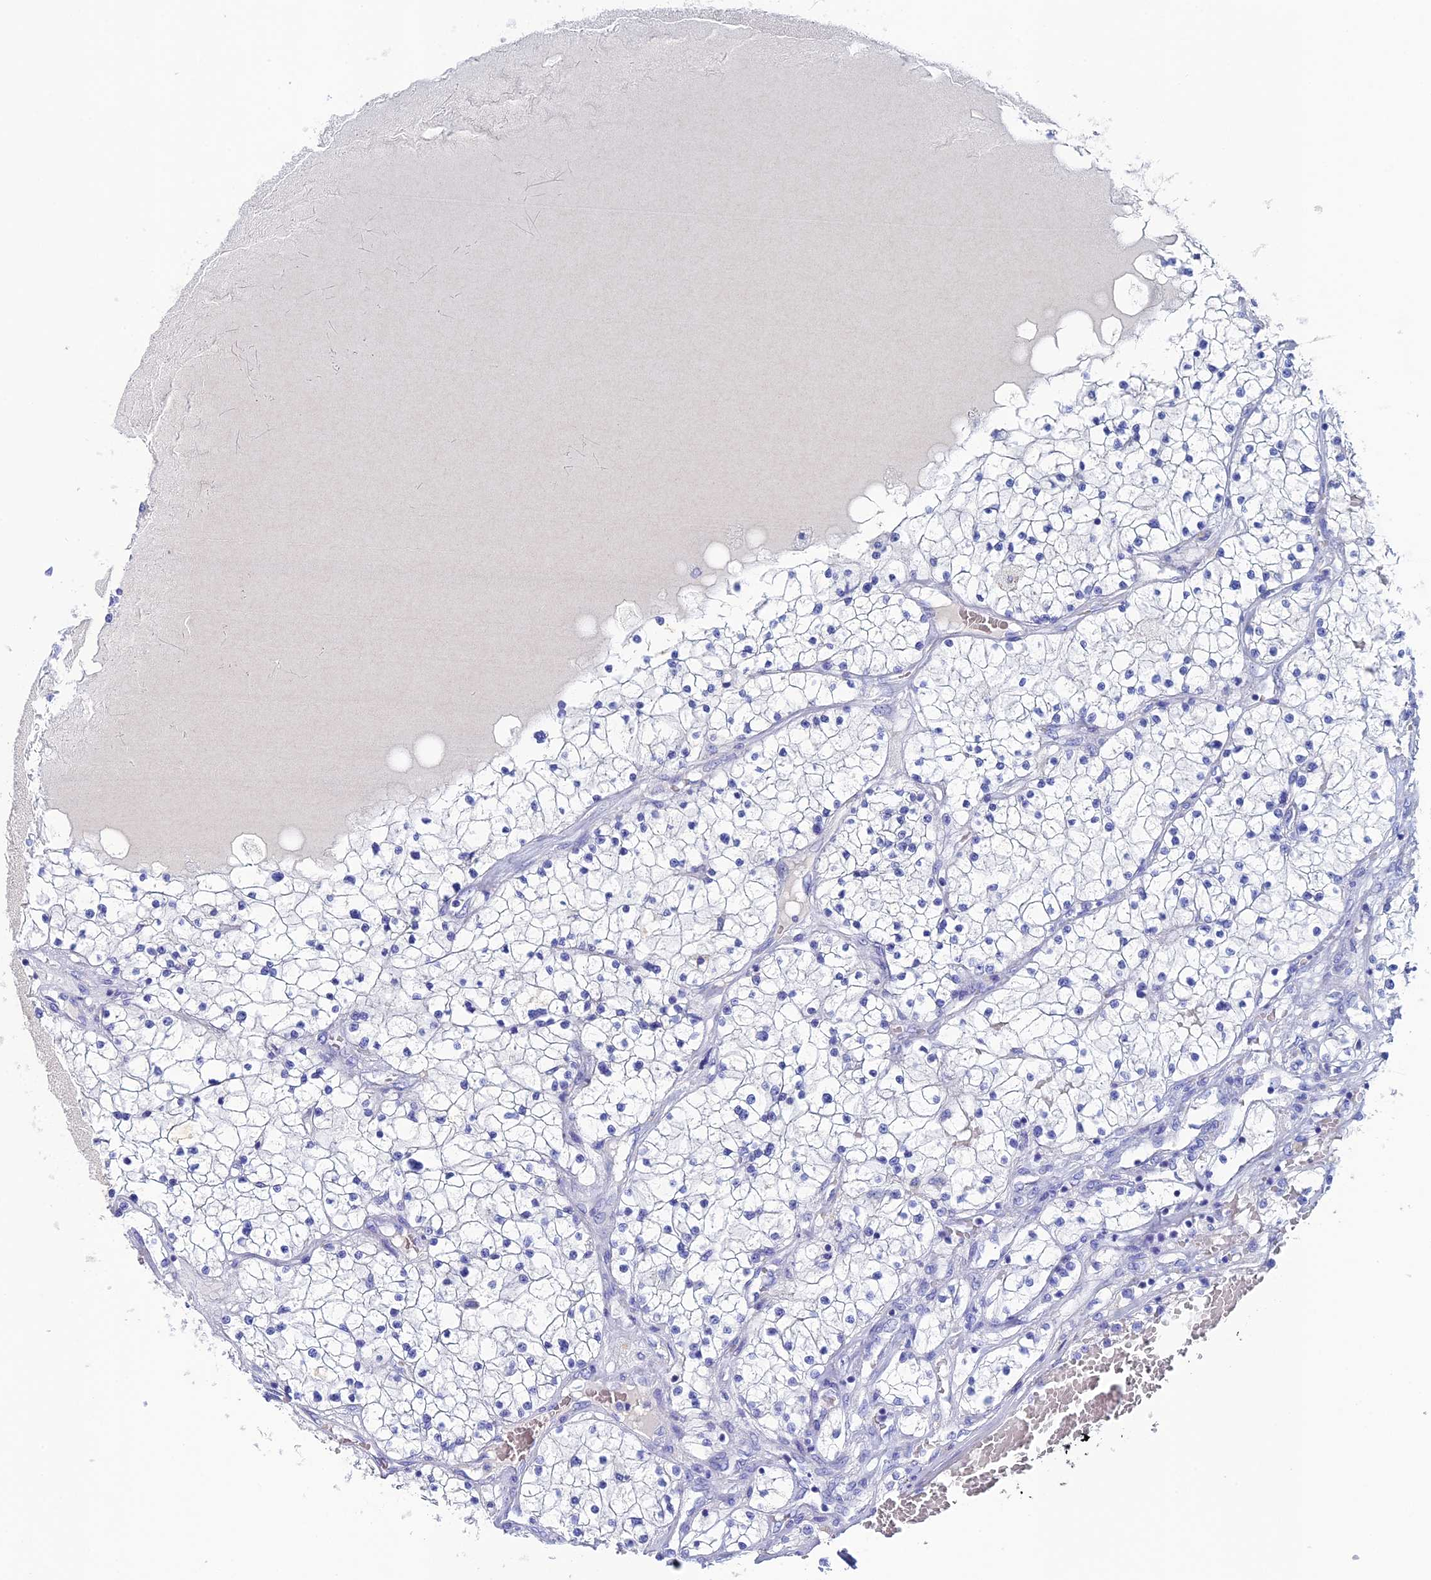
{"staining": {"intensity": "negative", "quantity": "none", "location": "none"}, "tissue": "renal cancer", "cell_type": "Tumor cells", "image_type": "cancer", "snomed": [{"axis": "morphology", "description": "Normal tissue, NOS"}, {"axis": "morphology", "description": "Adenocarcinoma, NOS"}, {"axis": "topography", "description": "Kidney"}], "caption": "Renal cancer (adenocarcinoma) was stained to show a protein in brown. There is no significant staining in tumor cells. Nuclei are stained in blue.", "gene": "UNC119", "patient": {"sex": "male", "age": 68}}